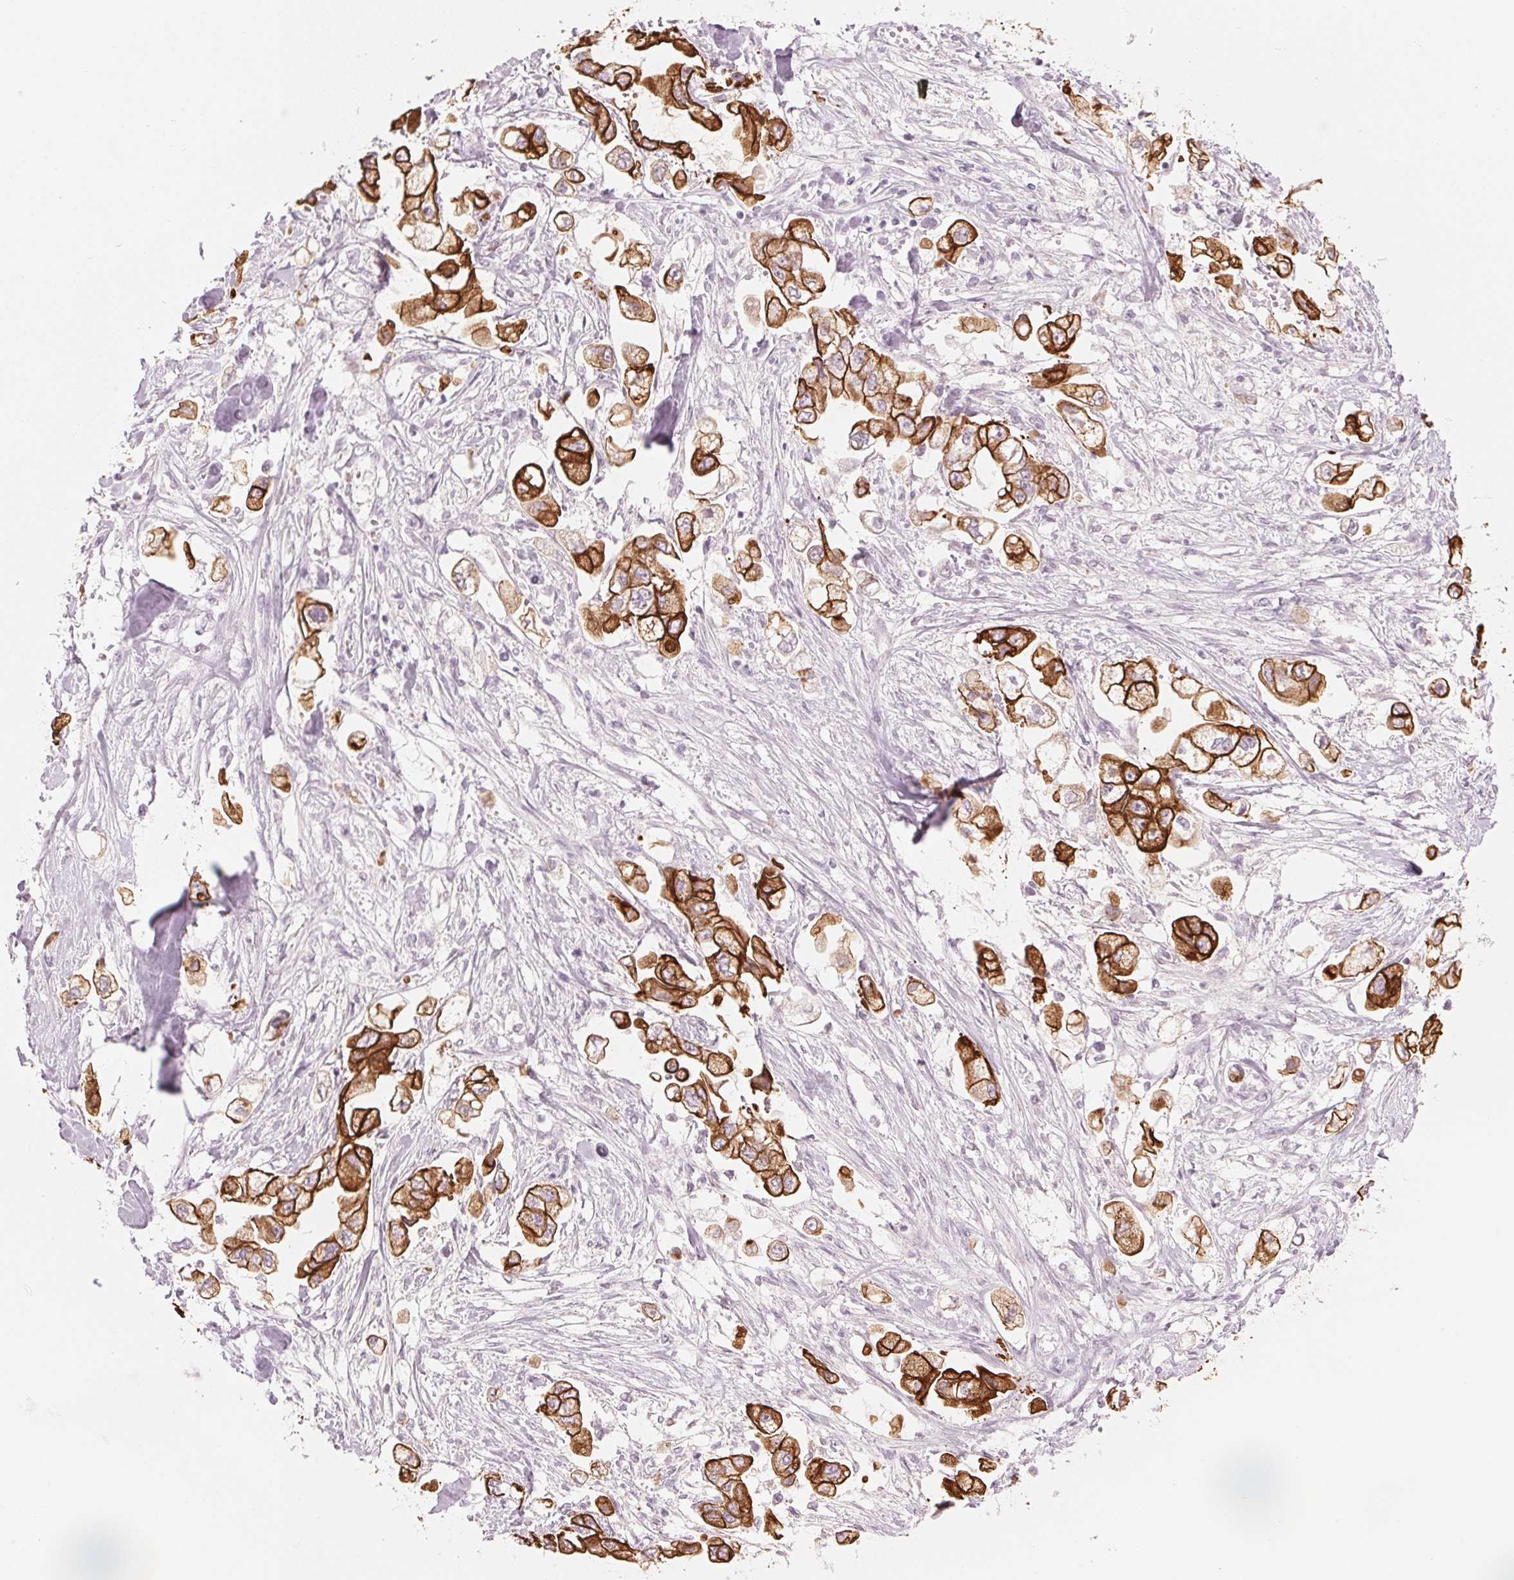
{"staining": {"intensity": "strong", "quantity": ">75%", "location": "cytoplasmic/membranous"}, "tissue": "stomach cancer", "cell_type": "Tumor cells", "image_type": "cancer", "snomed": [{"axis": "morphology", "description": "Adenocarcinoma, NOS"}, {"axis": "topography", "description": "Stomach"}], "caption": "An image of adenocarcinoma (stomach) stained for a protein demonstrates strong cytoplasmic/membranous brown staining in tumor cells. The protein is shown in brown color, while the nuclei are stained blue.", "gene": "SCTR", "patient": {"sex": "male", "age": 62}}